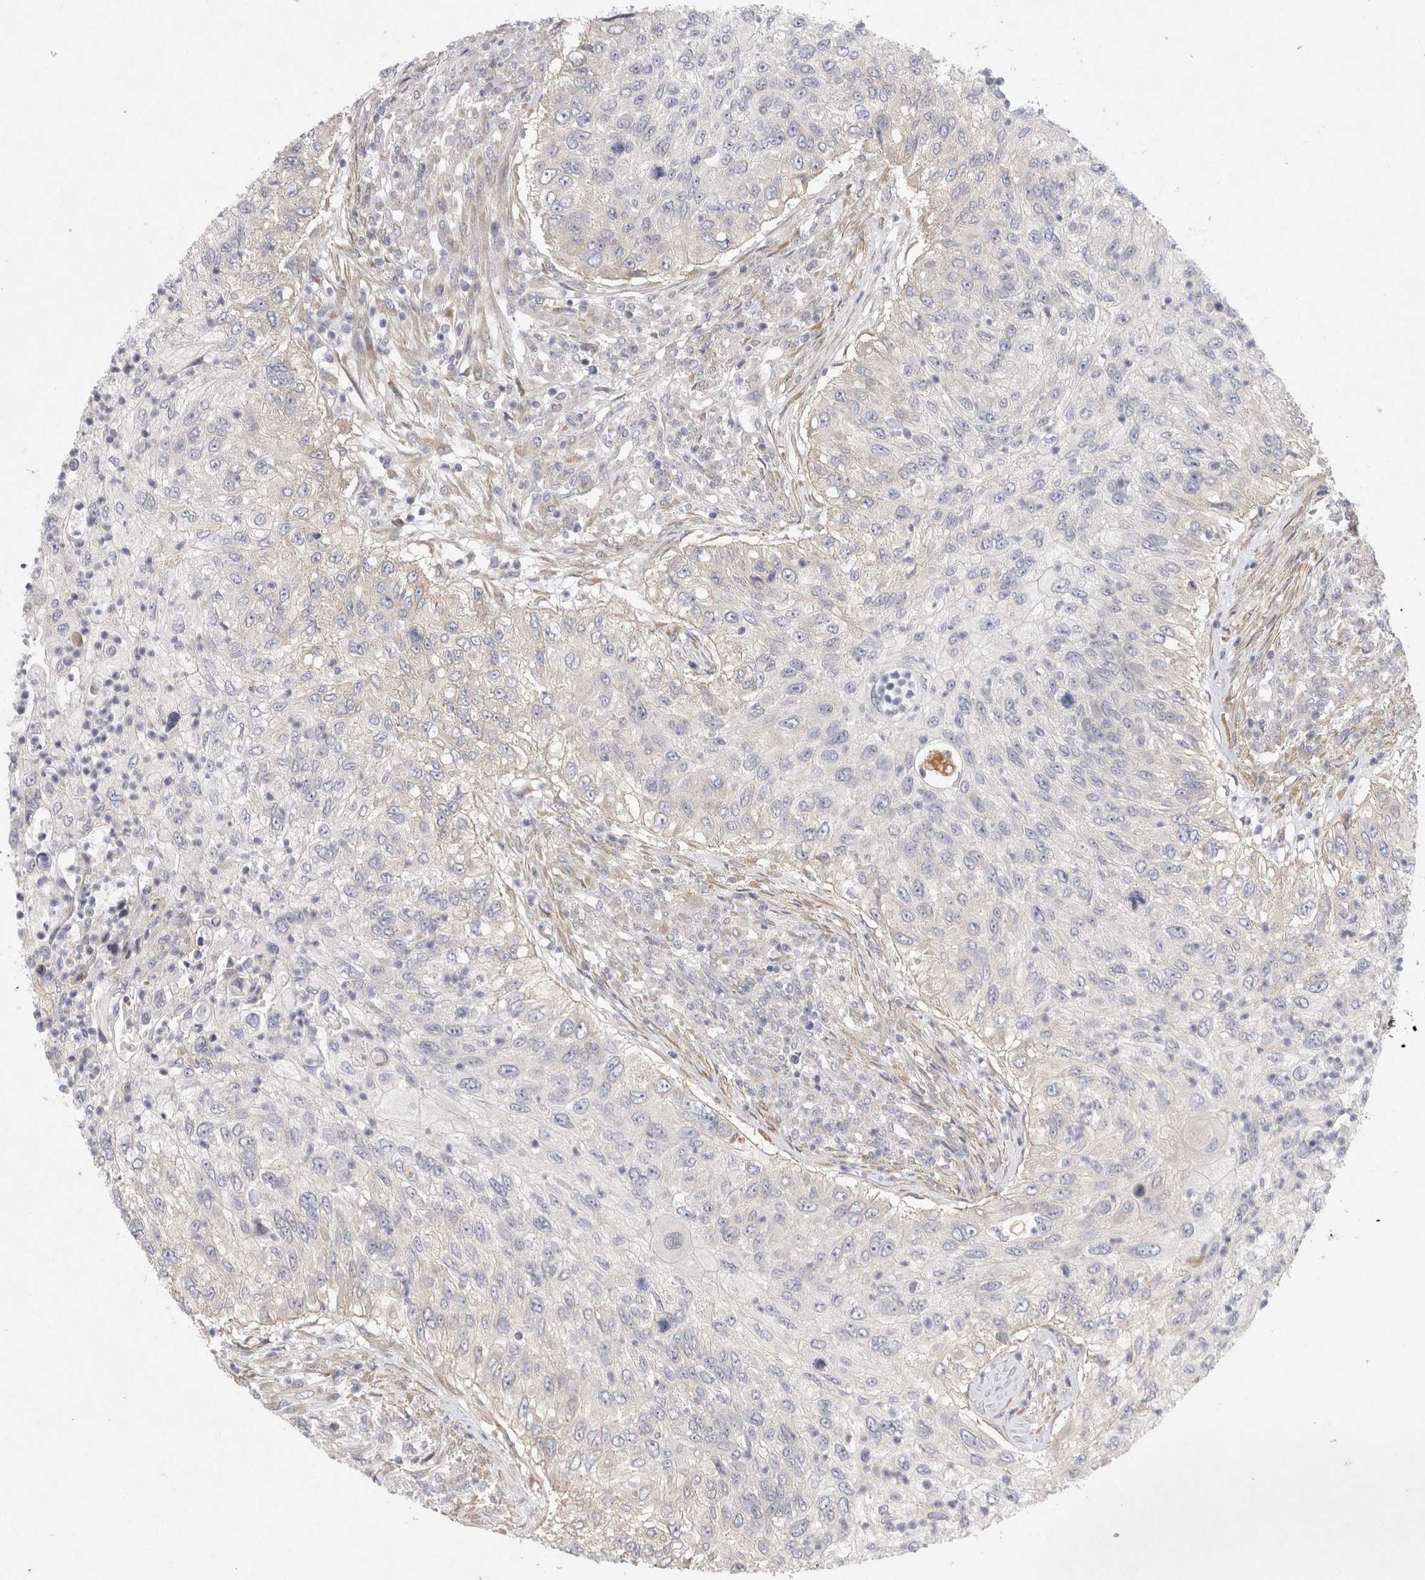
{"staining": {"intensity": "negative", "quantity": "none", "location": "none"}, "tissue": "urothelial cancer", "cell_type": "Tumor cells", "image_type": "cancer", "snomed": [{"axis": "morphology", "description": "Urothelial carcinoma, High grade"}, {"axis": "topography", "description": "Urinary bladder"}], "caption": "Immunohistochemistry (IHC) of human urothelial cancer displays no positivity in tumor cells.", "gene": "BZW2", "patient": {"sex": "female", "age": 60}}